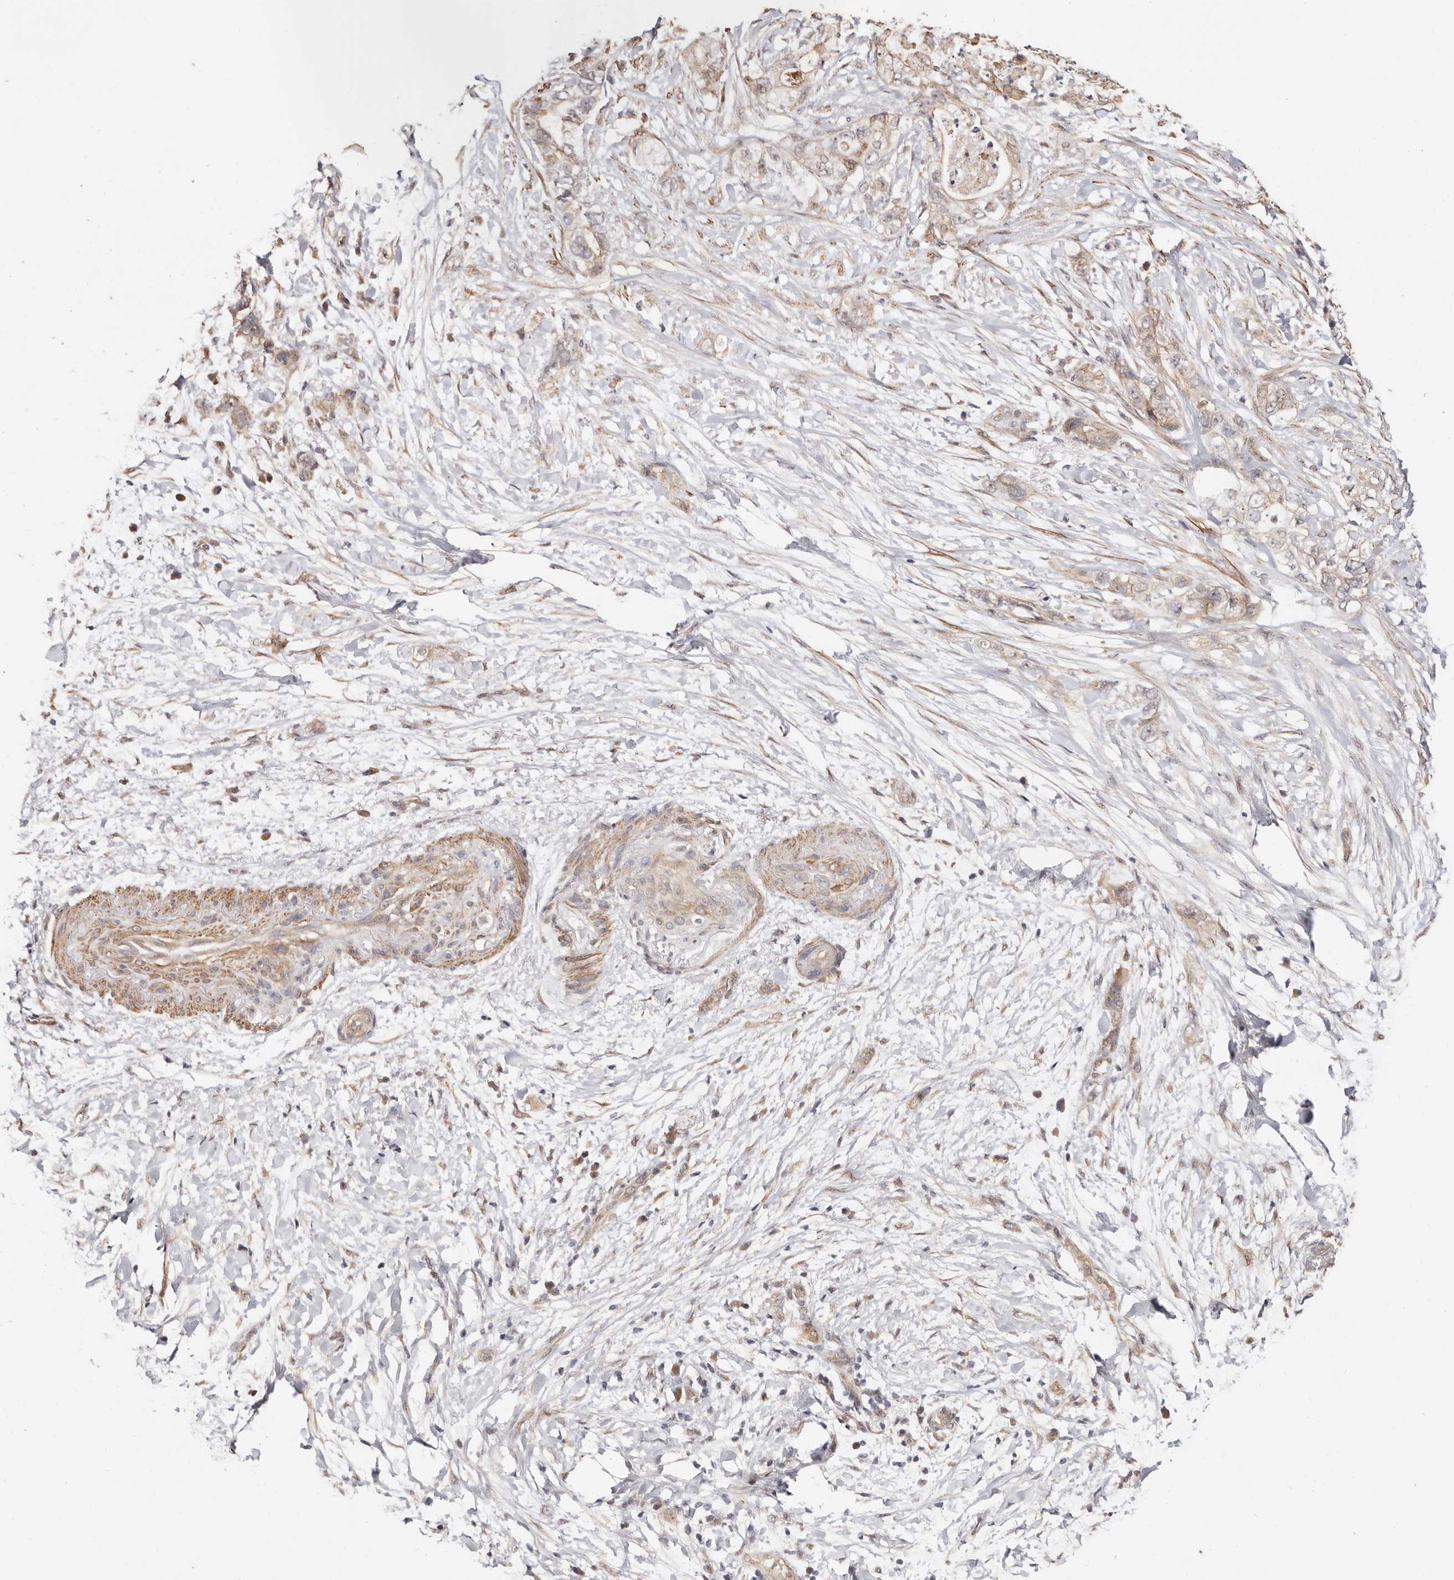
{"staining": {"intensity": "weak", "quantity": ">75%", "location": "cytoplasmic/membranous"}, "tissue": "pancreatic cancer", "cell_type": "Tumor cells", "image_type": "cancer", "snomed": [{"axis": "morphology", "description": "Adenocarcinoma, NOS"}, {"axis": "topography", "description": "Pancreas"}], "caption": "Immunohistochemical staining of pancreatic cancer (adenocarcinoma) shows weak cytoplasmic/membranous protein staining in approximately >75% of tumor cells. (Brightfield microscopy of DAB IHC at high magnification).", "gene": "TRIP13", "patient": {"sex": "female", "age": 73}}